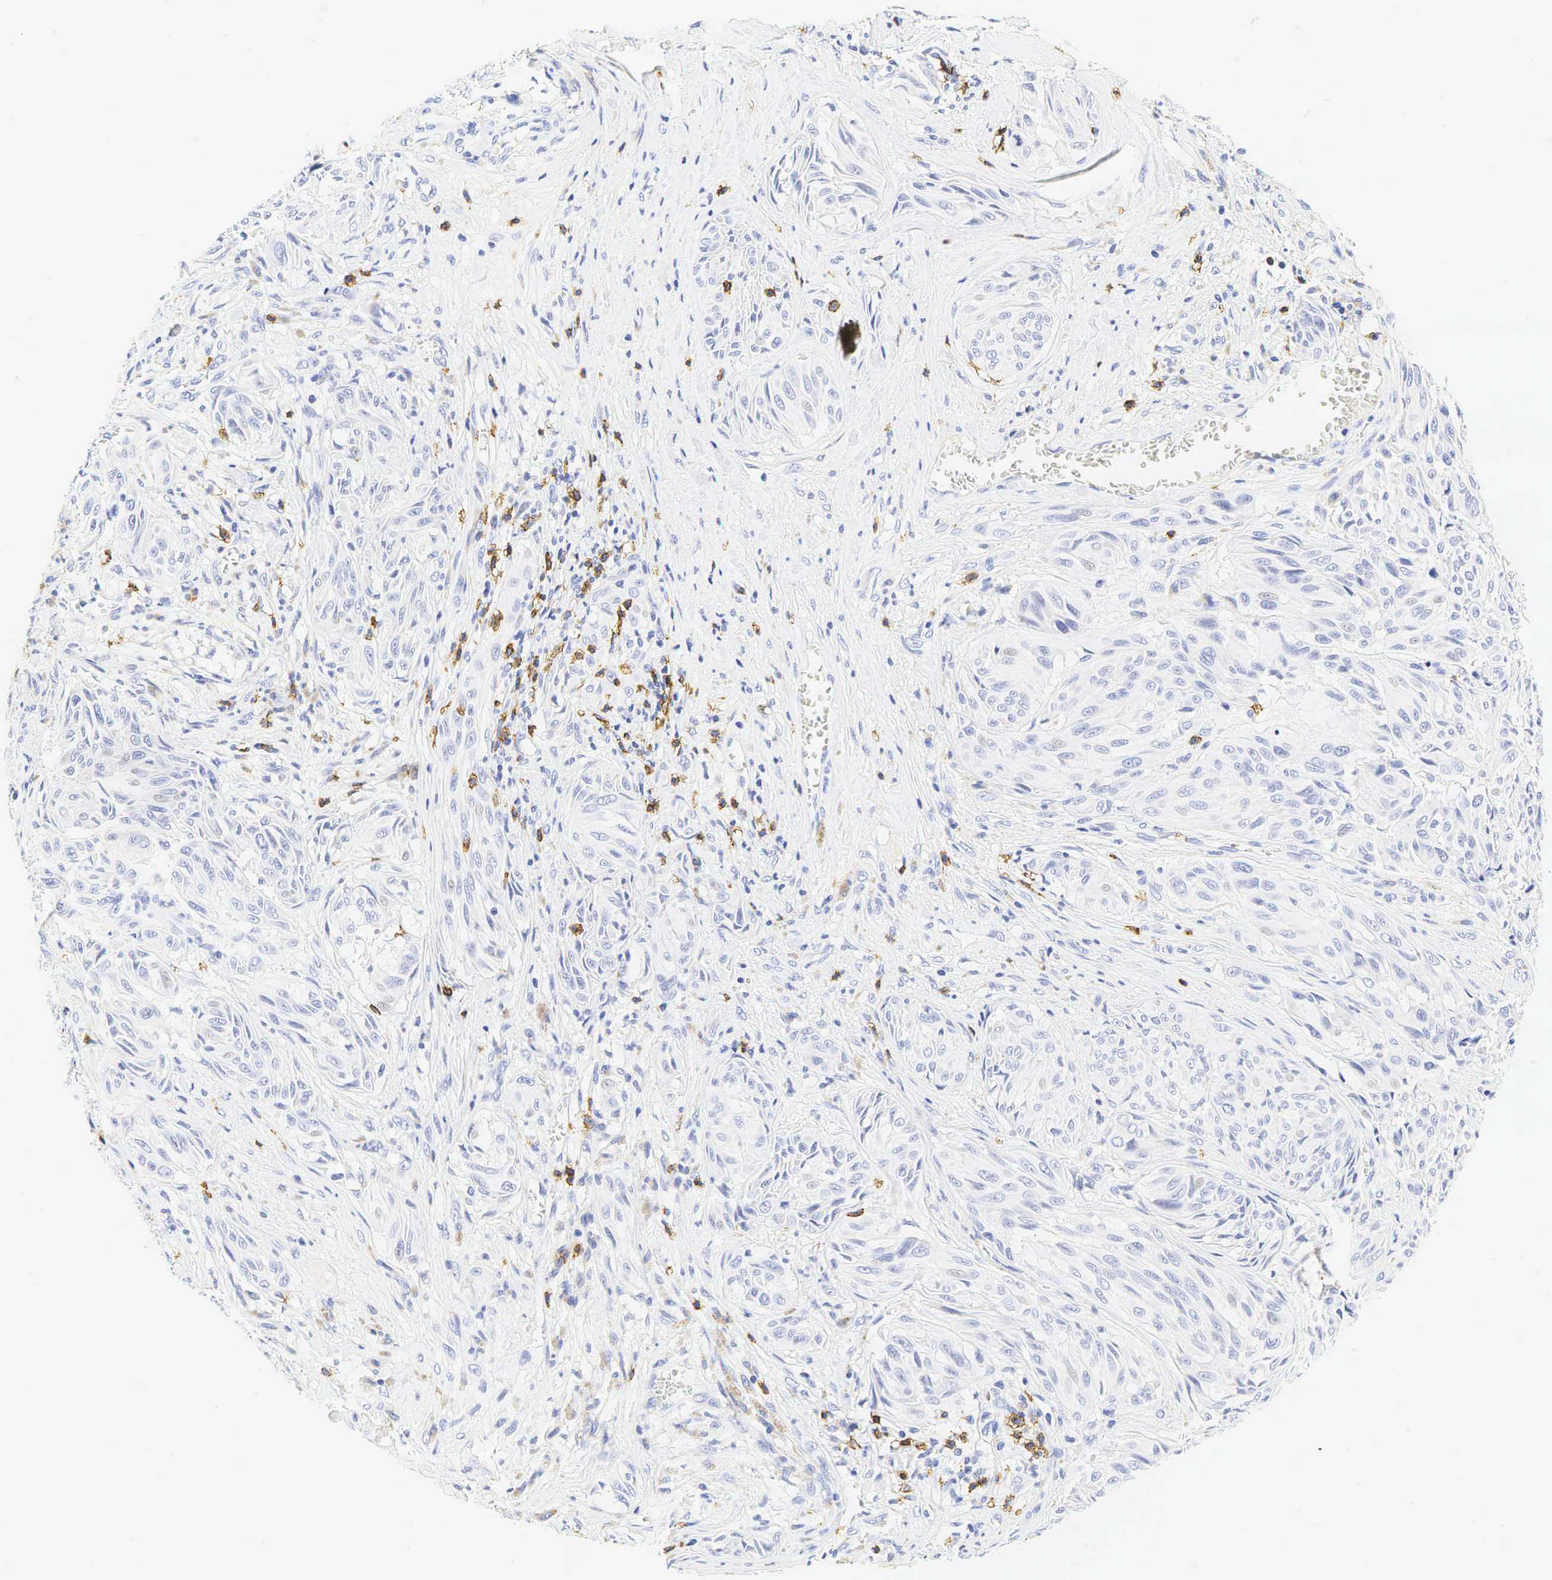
{"staining": {"intensity": "negative", "quantity": "none", "location": "none"}, "tissue": "melanoma", "cell_type": "Tumor cells", "image_type": "cancer", "snomed": [{"axis": "morphology", "description": "Malignant melanoma, NOS"}, {"axis": "topography", "description": "Skin"}], "caption": "The histopathology image reveals no staining of tumor cells in malignant melanoma.", "gene": "CD8A", "patient": {"sex": "male", "age": 54}}